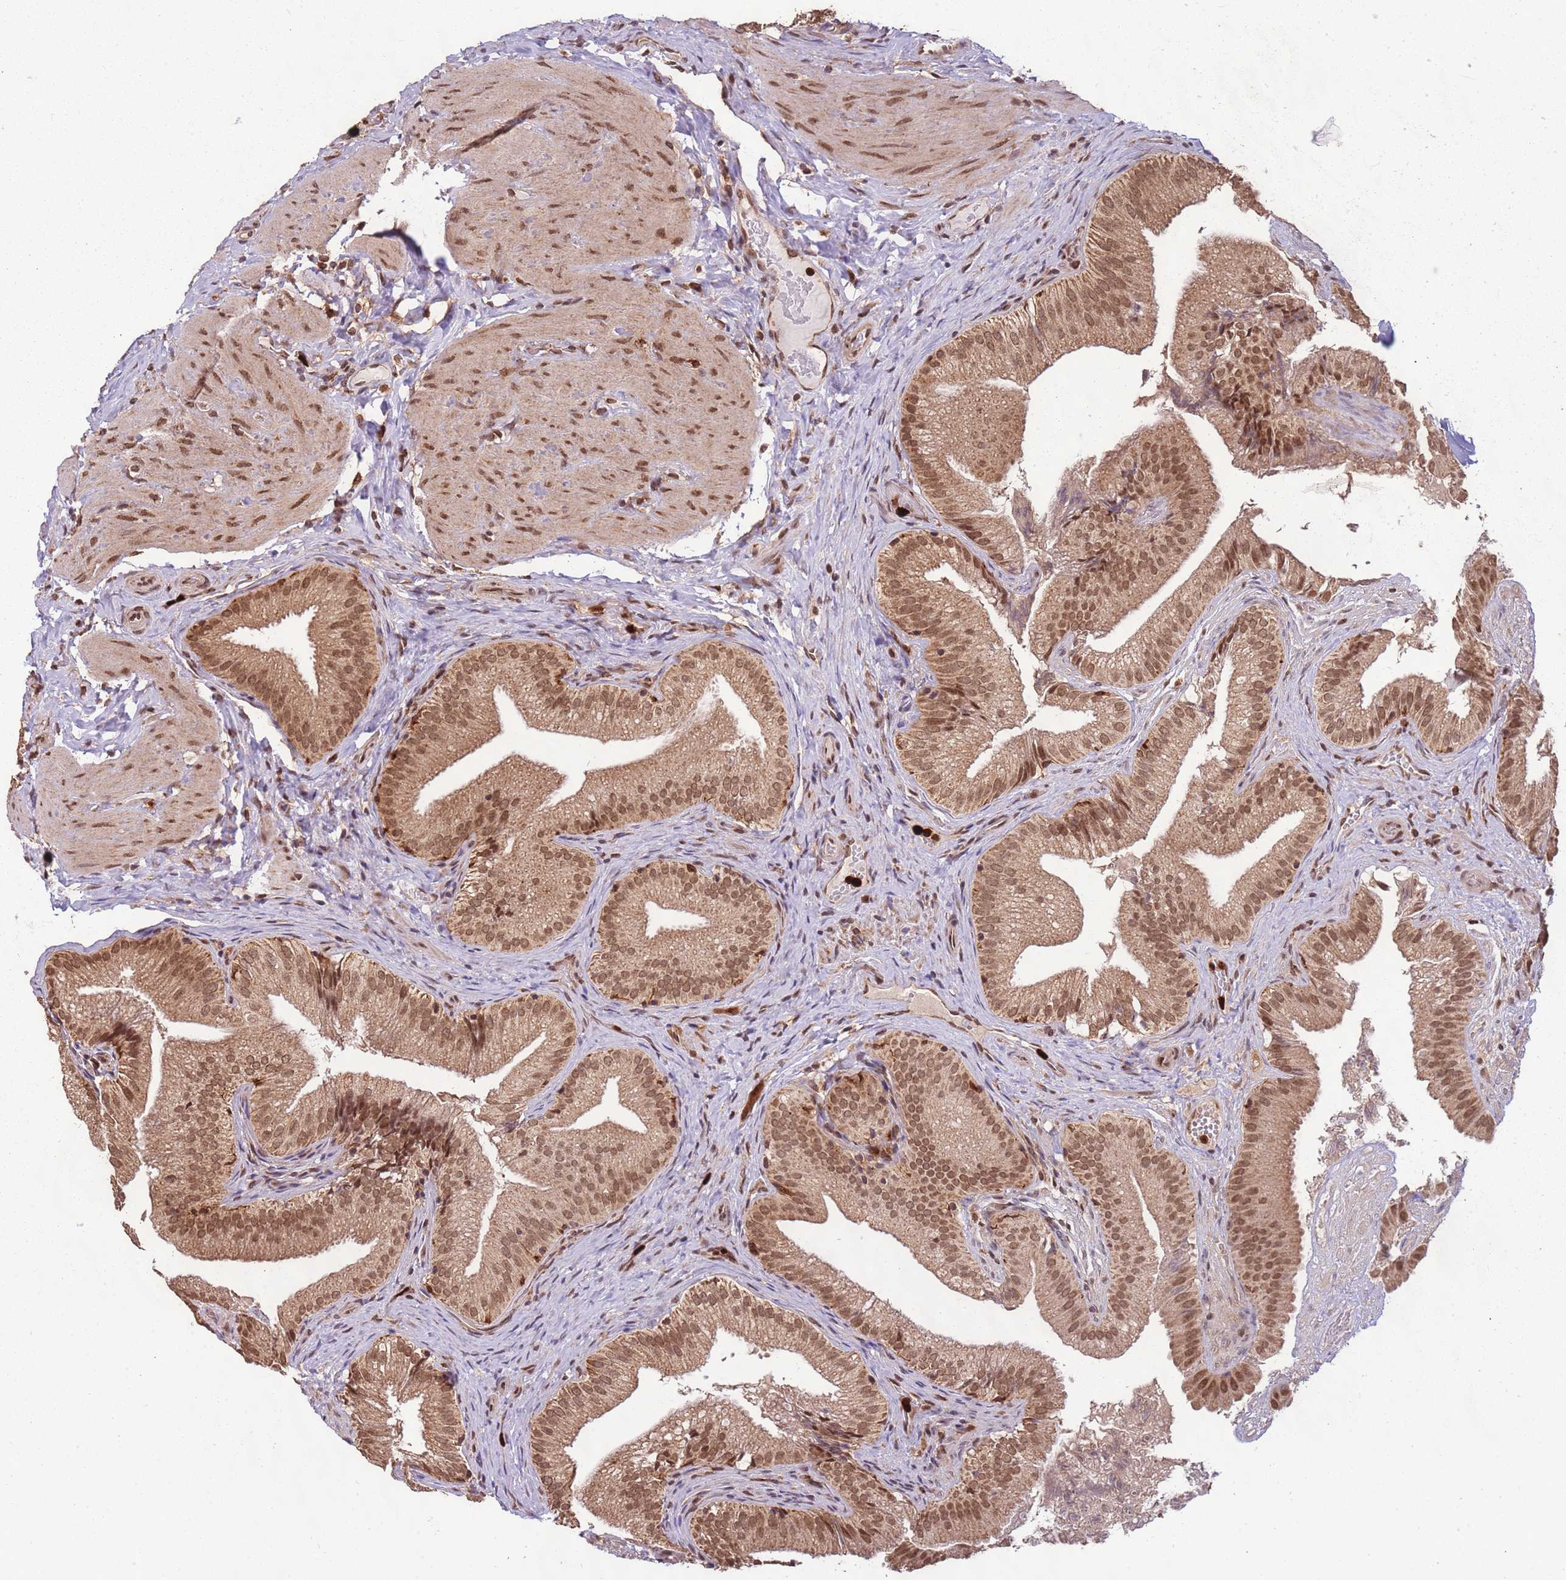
{"staining": {"intensity": "moderate", "quantity": ">75%", "location": "cytoplasmic/membranous,nuclear"}, "tissue": "gallbladder", "cell_type": "Glandular cells", "image_type": "normal", "snomed": [{"axis": "morphology", "description": "Normal tissue, NOS"}, {"axis": "topography", "description": "Gallbladder"}], "caption": "Moderate cytoplasmic/membranous,nuclear staining is identified in approximately >75% of glandular cells in normal gallbladder. (DAB IHC, brown staining for protein, blue staining for nuclei).", "gene": "CEP170", "patient": {"sex": "female", "age": 30}}